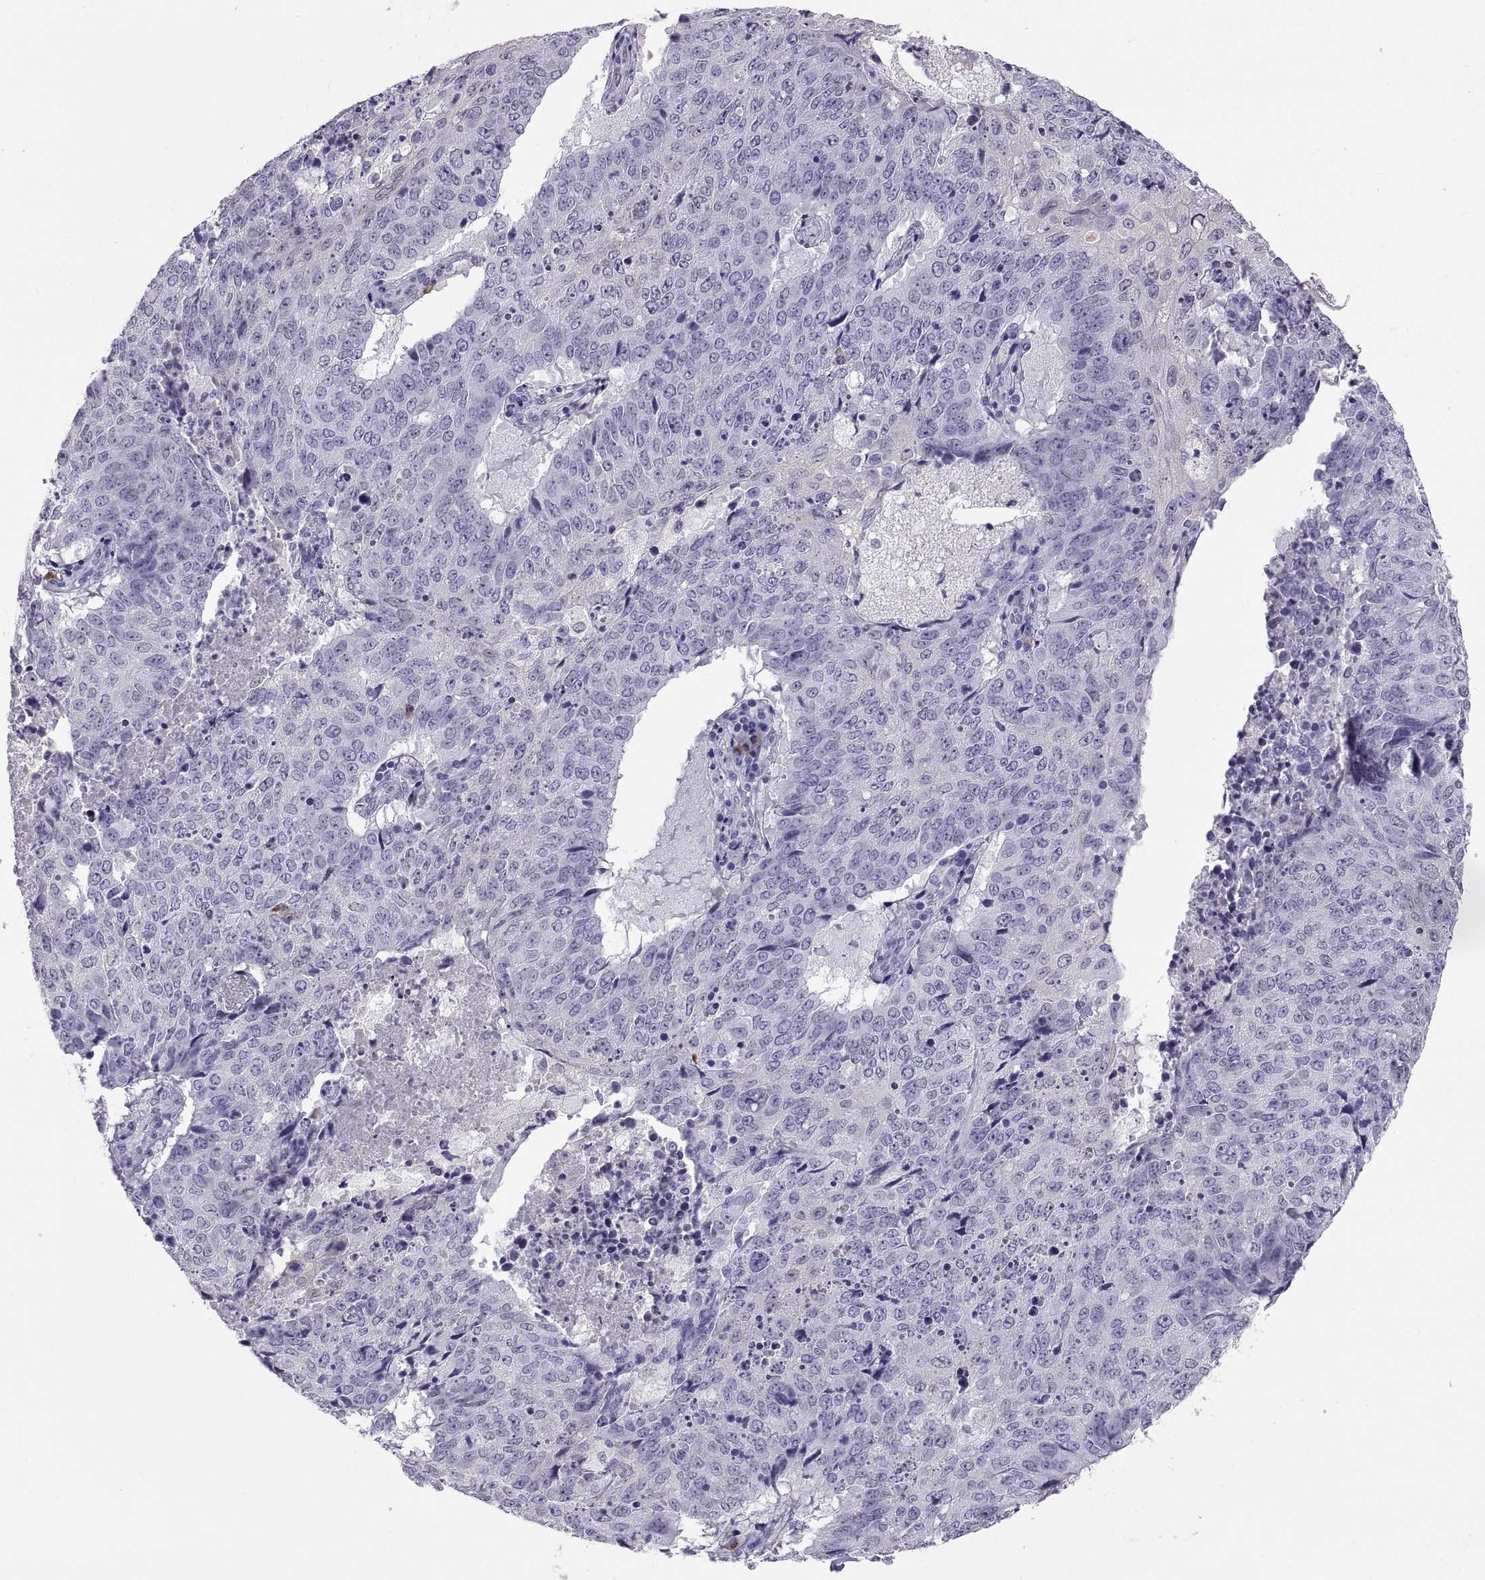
{"staining": {"intensity": "negative", "quantity": "none", "location": "none"}, "tissue": "lung cancer", "cell_type": "Tumor cells", "image_type": "cancer", "snomed": [{"axis": "morphology", "description": "Normal tissue, NOS"}, {"axis": "morphology", "description": "Squamous cell carcinoma, NOS"}, {"axis": "topography", "description": "Bronchus"}, {"axis": "topography", "description": "Lung"}], "caption": "Photomicrograph shows no protein expression in tumor cells of lung cancer (squamous cell carcinoma) tissue. (DAB (3,3'-diaminobenzidine) IHC visualized using brightfield microscopy, high magnification).", "gene": "CT47A10", "patient": {"sex": "male", "age": 64}}